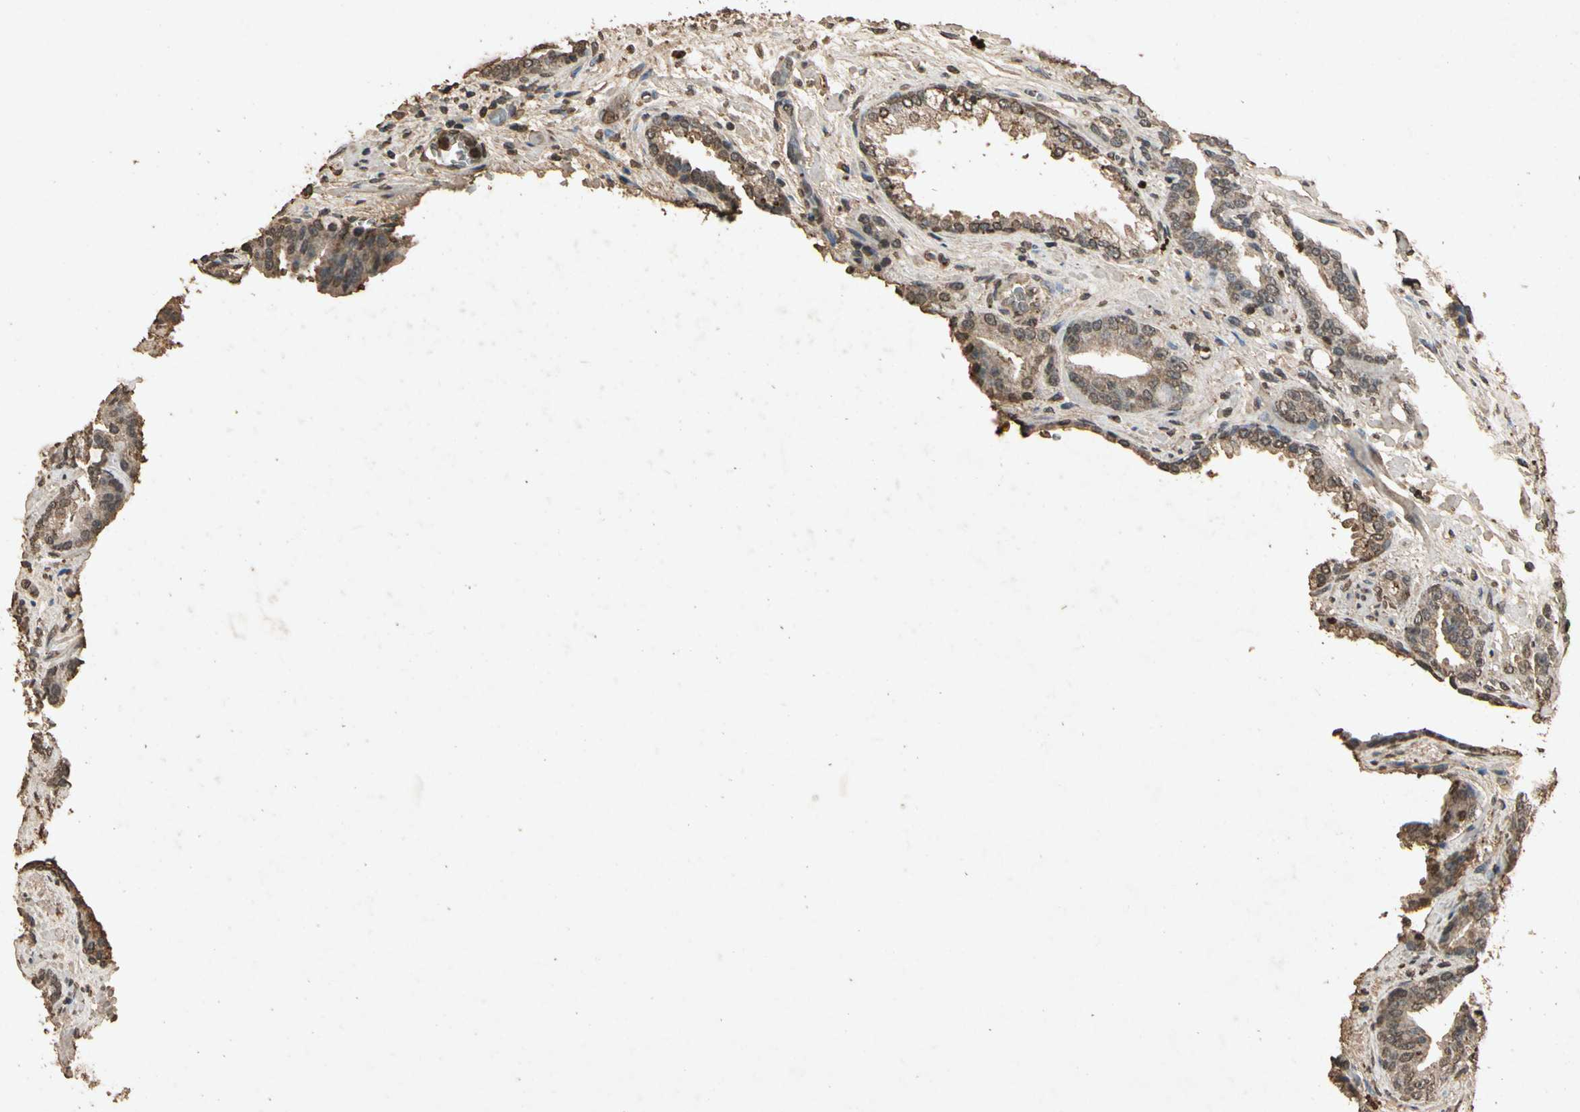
{"staining": {"intensity": "moderate", "quantity": ">75%", "location": "cytoplasmic/membranous"}, "tissue": "prostate cancer", "cell_type": "Tumor cells", "image_type": "cancer", "snomed": [{"axis": "morphology", "description": "Adenocarcinoma, Low grade"}, {"axis": "topography", "description": "Prostate"}], "caption": "Immunohistochemical staining of human prostate cancer exhibits moderate cytoplasmic/membranous protein expression in about >75% of tumor cells.", "gene": "GC", "patient": {"sex": "male", "age": 63}}